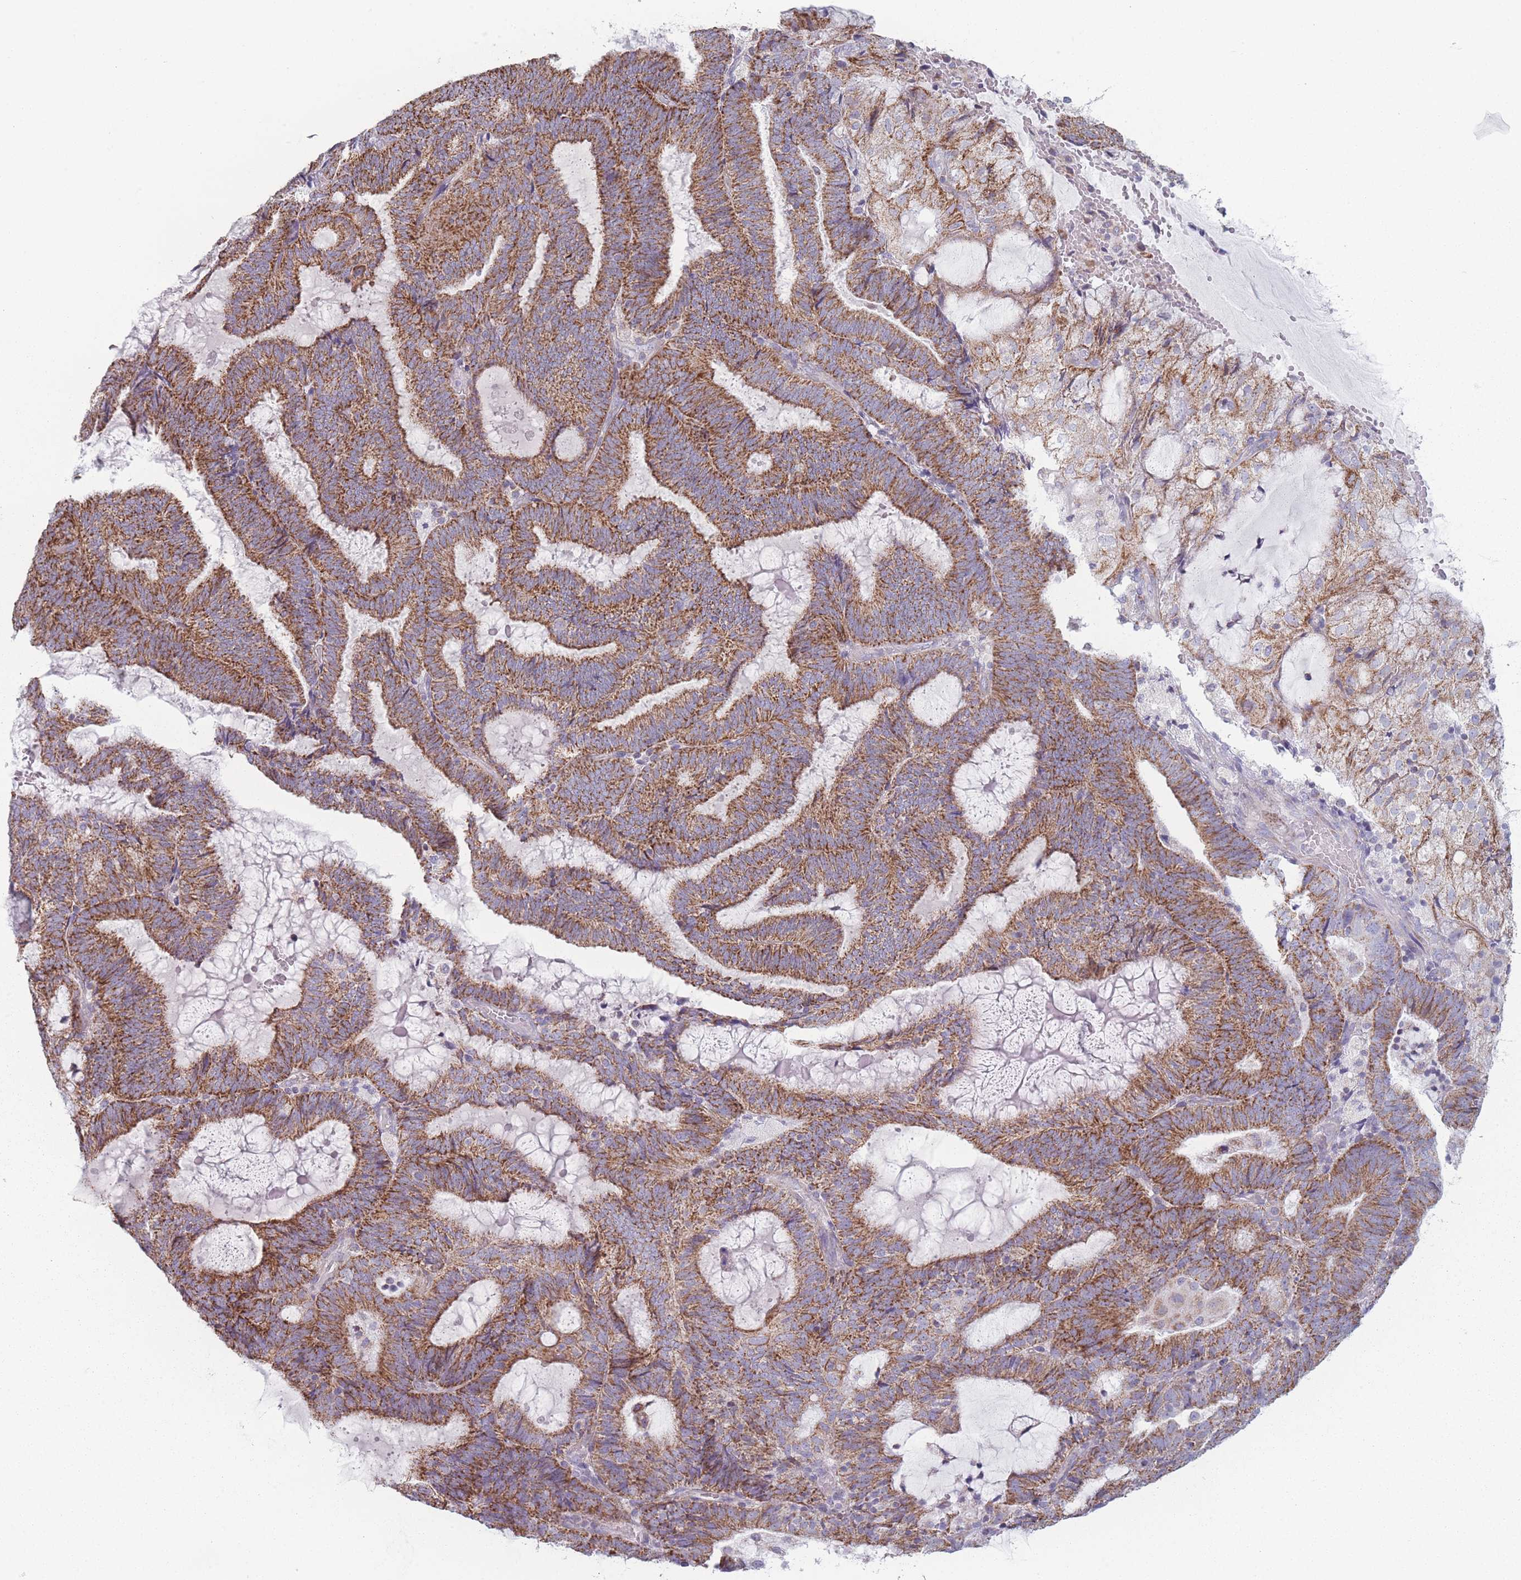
{"staining": {"intensity": "strong", "quantity": ">75%", "location": "cytoplasmic/membranous"}, "tissue": "endometrial cancer", "cell_type": "Tumor cells", "image_type": "cancer", "snomed": [{"axis": "morphology", "description": "Adenocarcinoma, NOS"}, {"axis": "topography", "description": "Endometrium"}], "caption": "Endometrial cancer stained with a brown dye shows strong cytoplasmic/membranous positive positivity in about >75% of tumor cells.", "gene": "DCHS1", "patient": {"sex": "female", "age": 81}}